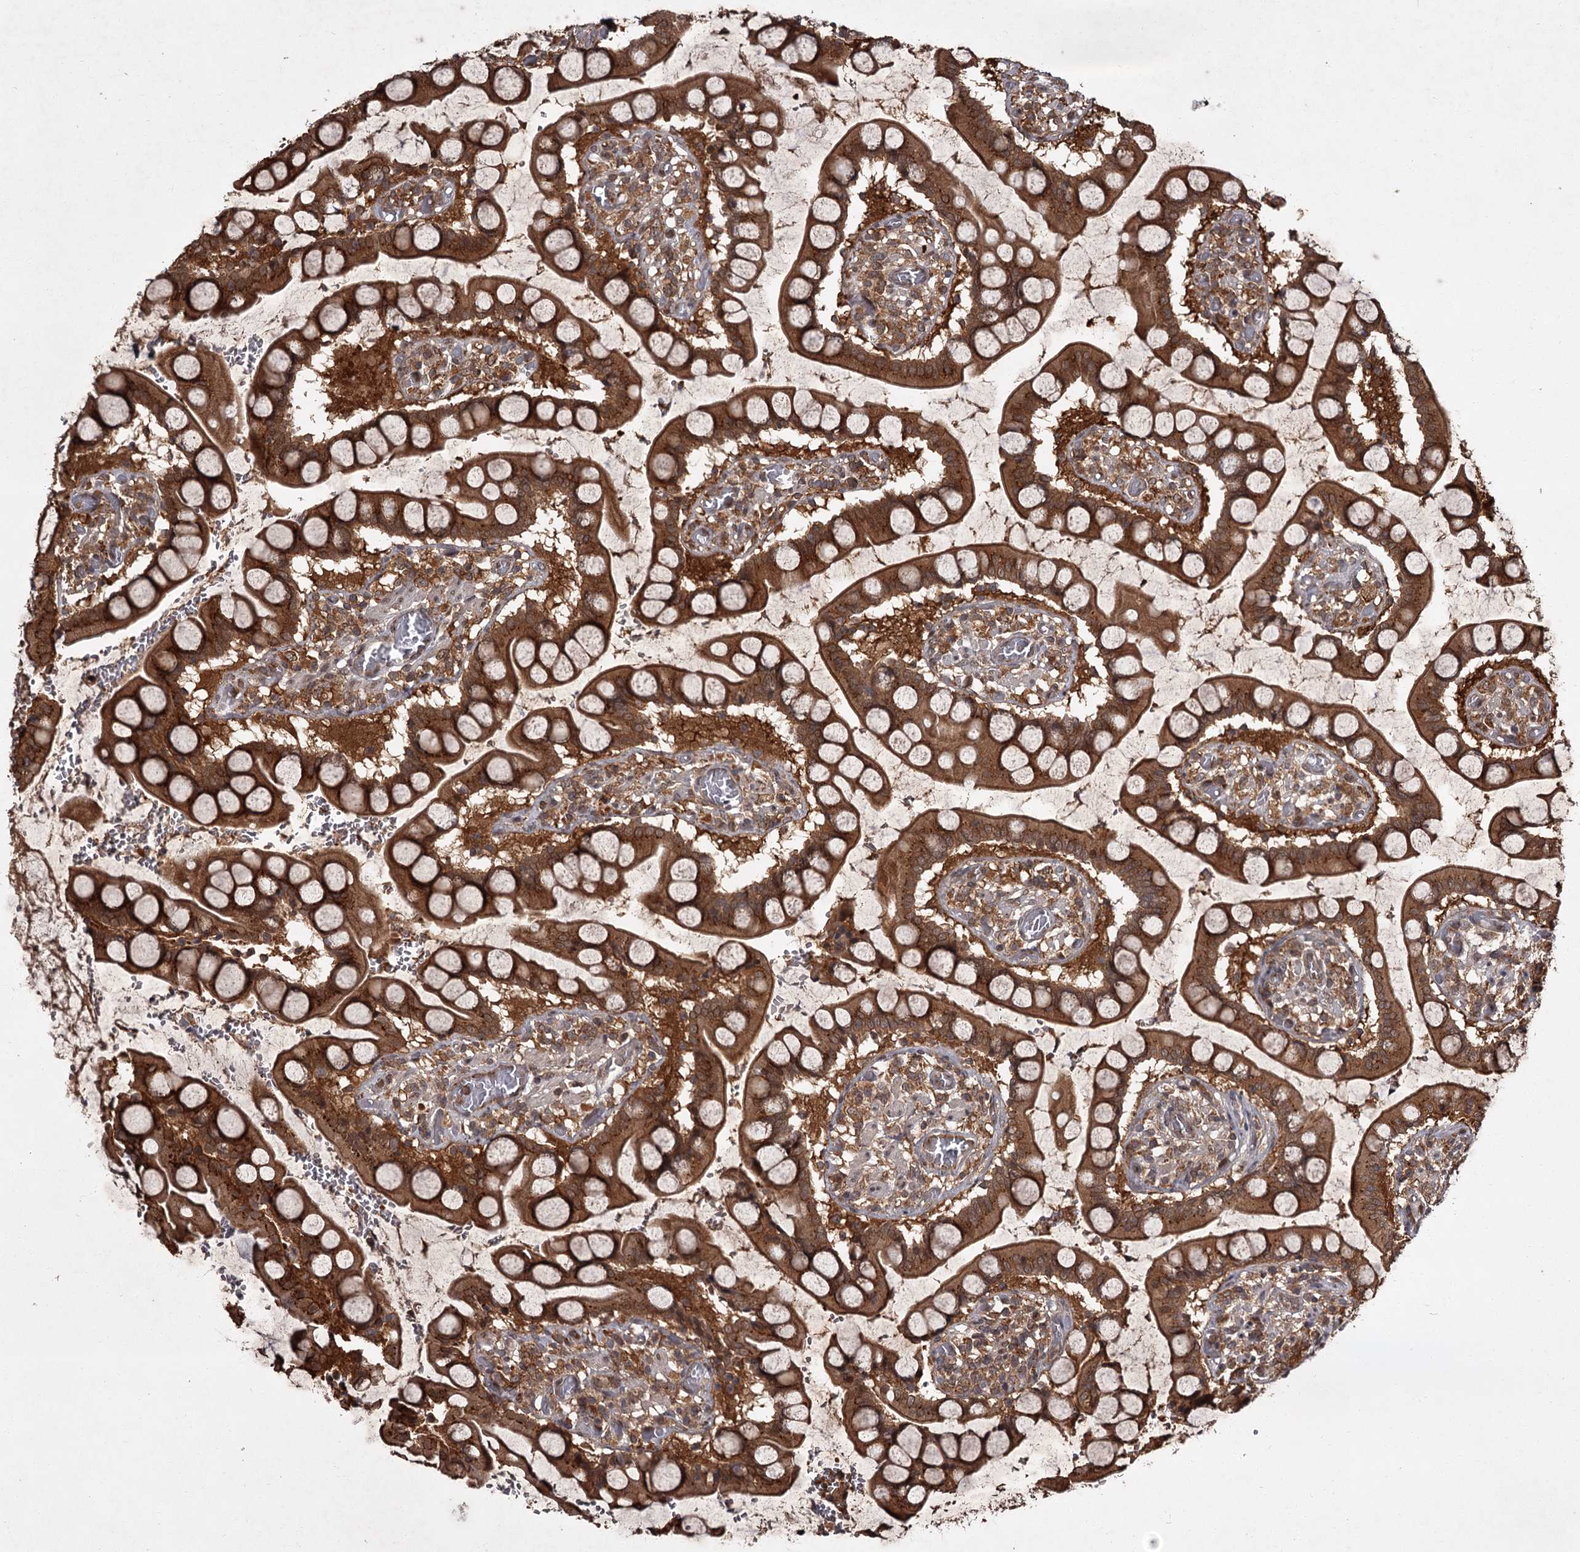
{"staining": {"intensity": "strong", "quantity": ">75%", "location": "cytoplasmic/membranous"}, "tissue": "small intestine", "cell_type": "Glandular cells", "image_type": "normal", "snomed": [{"axis": "morphology", "description": "Normal tissue, NOS"}, {"axis": "topography", "description": "Small intestine"}], "caption": "Human small intestine stained with a brown dye reveals strong cytoplasmic/membranous positive positivity in approximately >75% of glandular cells.", "gene": "TBC1D23", "patient": {"sex": "male", "age": 52}}